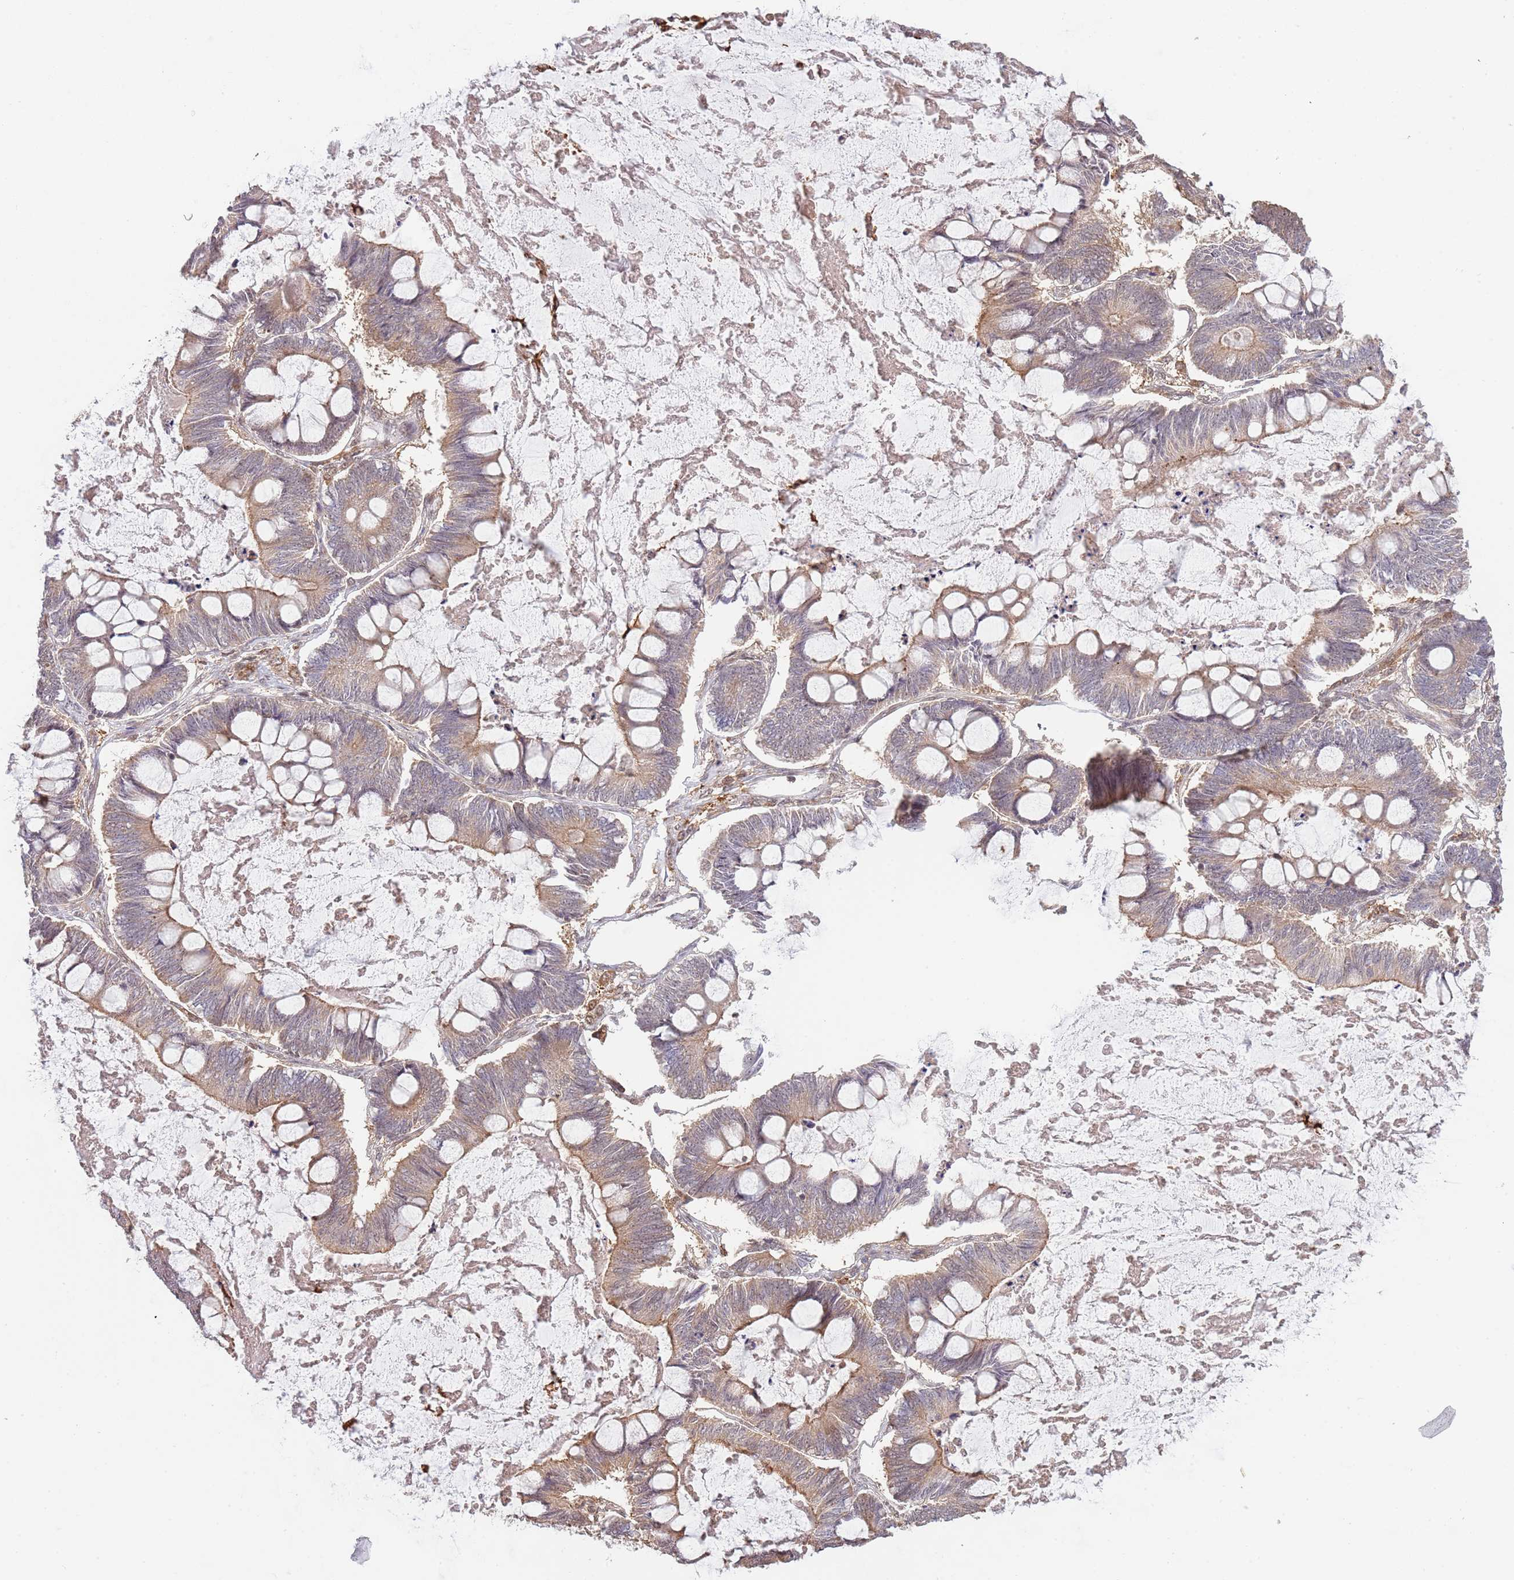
{"staining": {"intensity": "moderate", "quantity": ">75%", "location": "cytoplasmic/membranous"}, "tissue": "ovarian cancer", "cell_type": "Tumor cells", "image_type": "cancer", "snomed": [{"axis": "morphology", "description": "Cystadenocarcinoma, mucinous, NOS"}, {"axis": "topography", "description": "Ovary"}], "caption": "A brown stain shows moderate cytoplasmic/membranous positivity of a protein in ovarian cancer tumor cells.", "gene": "PLSCR5", "patient": {"sex": "female", "age": 61}}